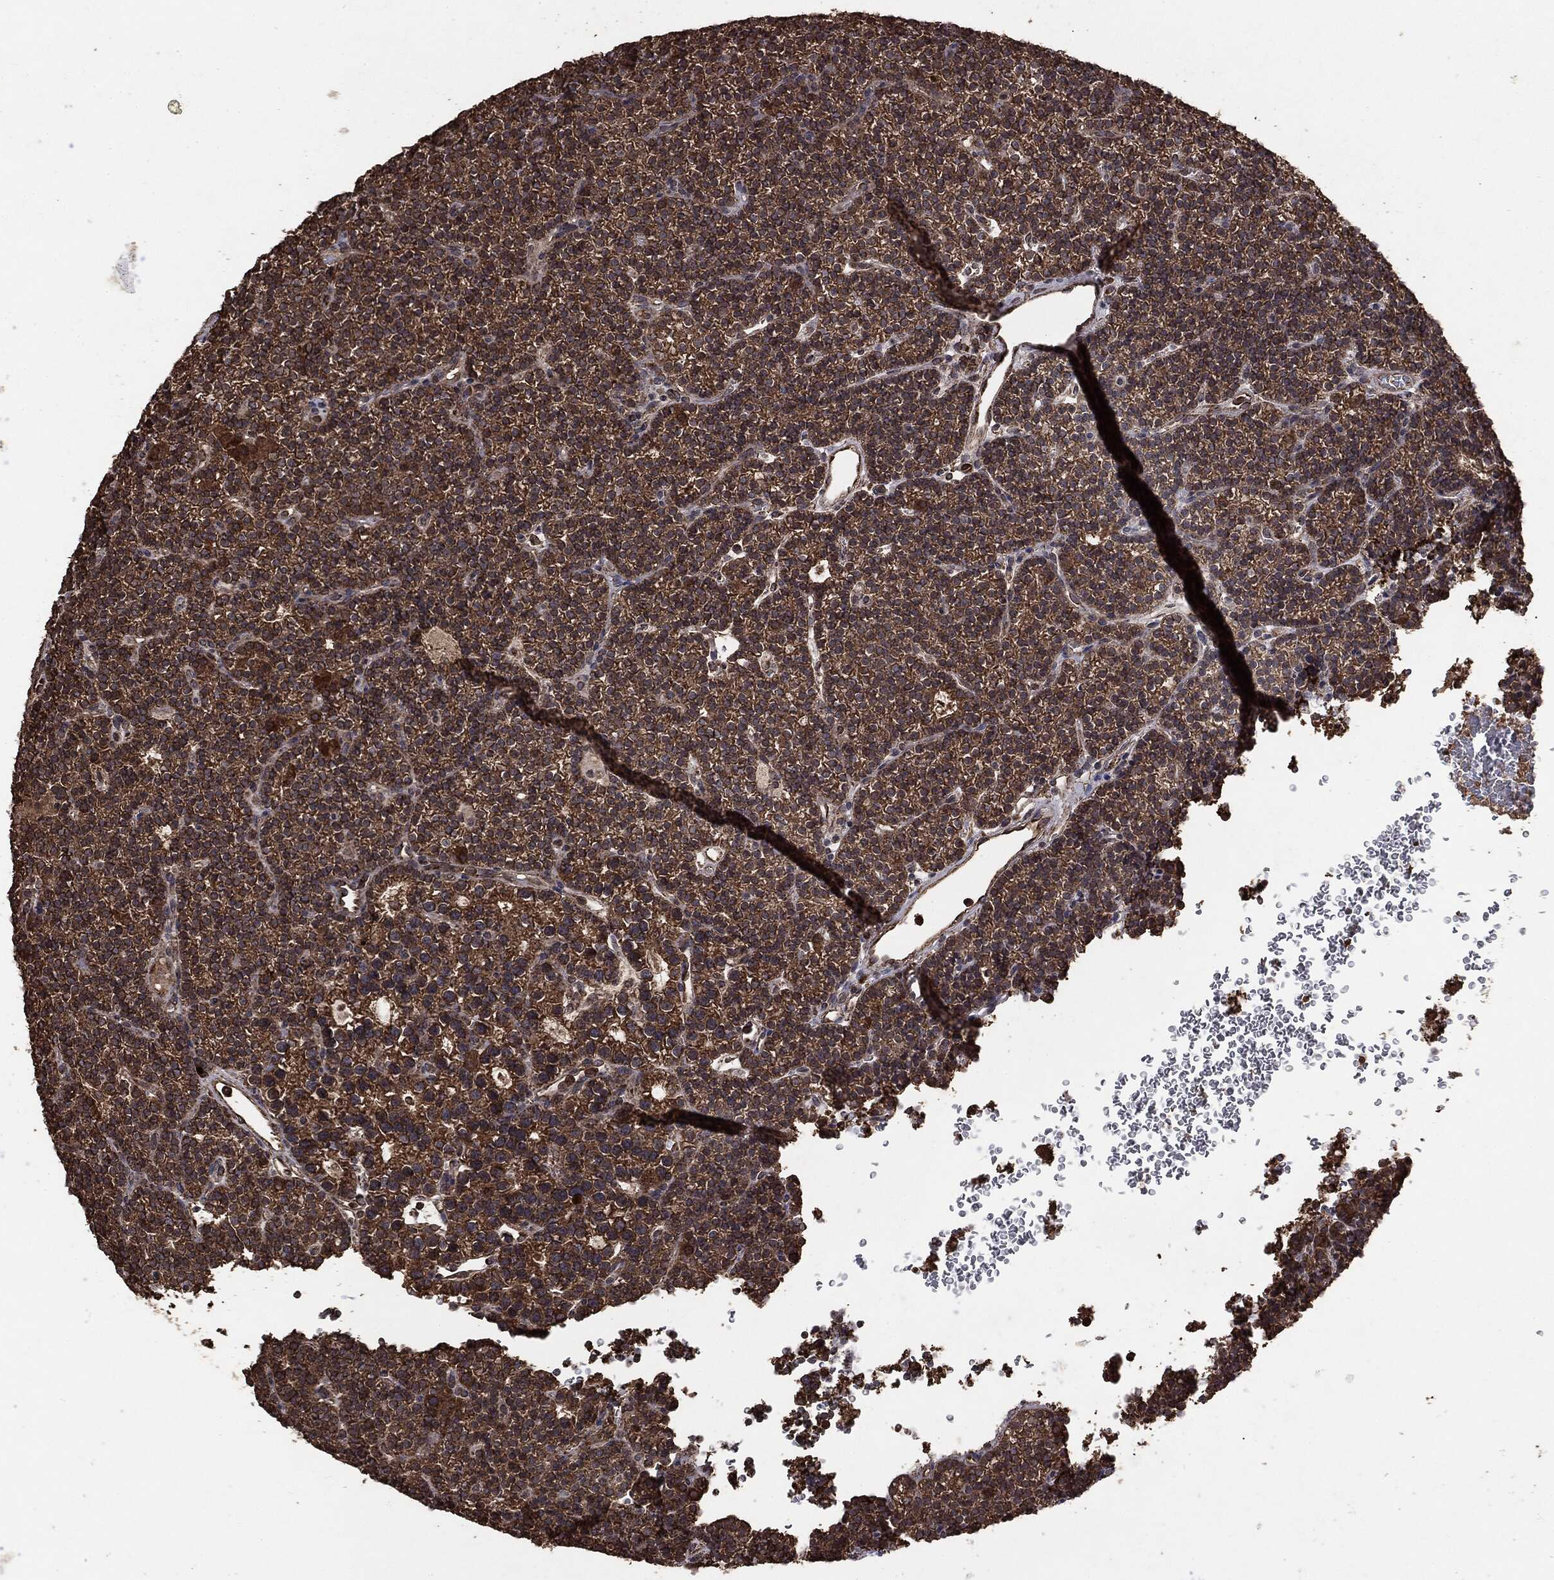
{"staining": {"intensity": "strong", "quantity": ">75%", "location": "cytoplasmic/membranous"}, "tissue": "parathyroid gland", "cell_type": "Glandular cells", "image_type": "normal", "snomed": [{"axis": "morphology", "description": "Normal tissue, NOS"}, {"axis": "topography", "description": "Parathyroid gland"}], "caption": "Benign parathyroid gland demonstrates strong cytoplasmic/membranous expression in about >75% of glandular cells, visualized by immunohistochemistry. (Brightfield microscopy of DAB IHC at high magnification).", "gene": "MTOR", "patient": {"sex": "female", "age": 42}}